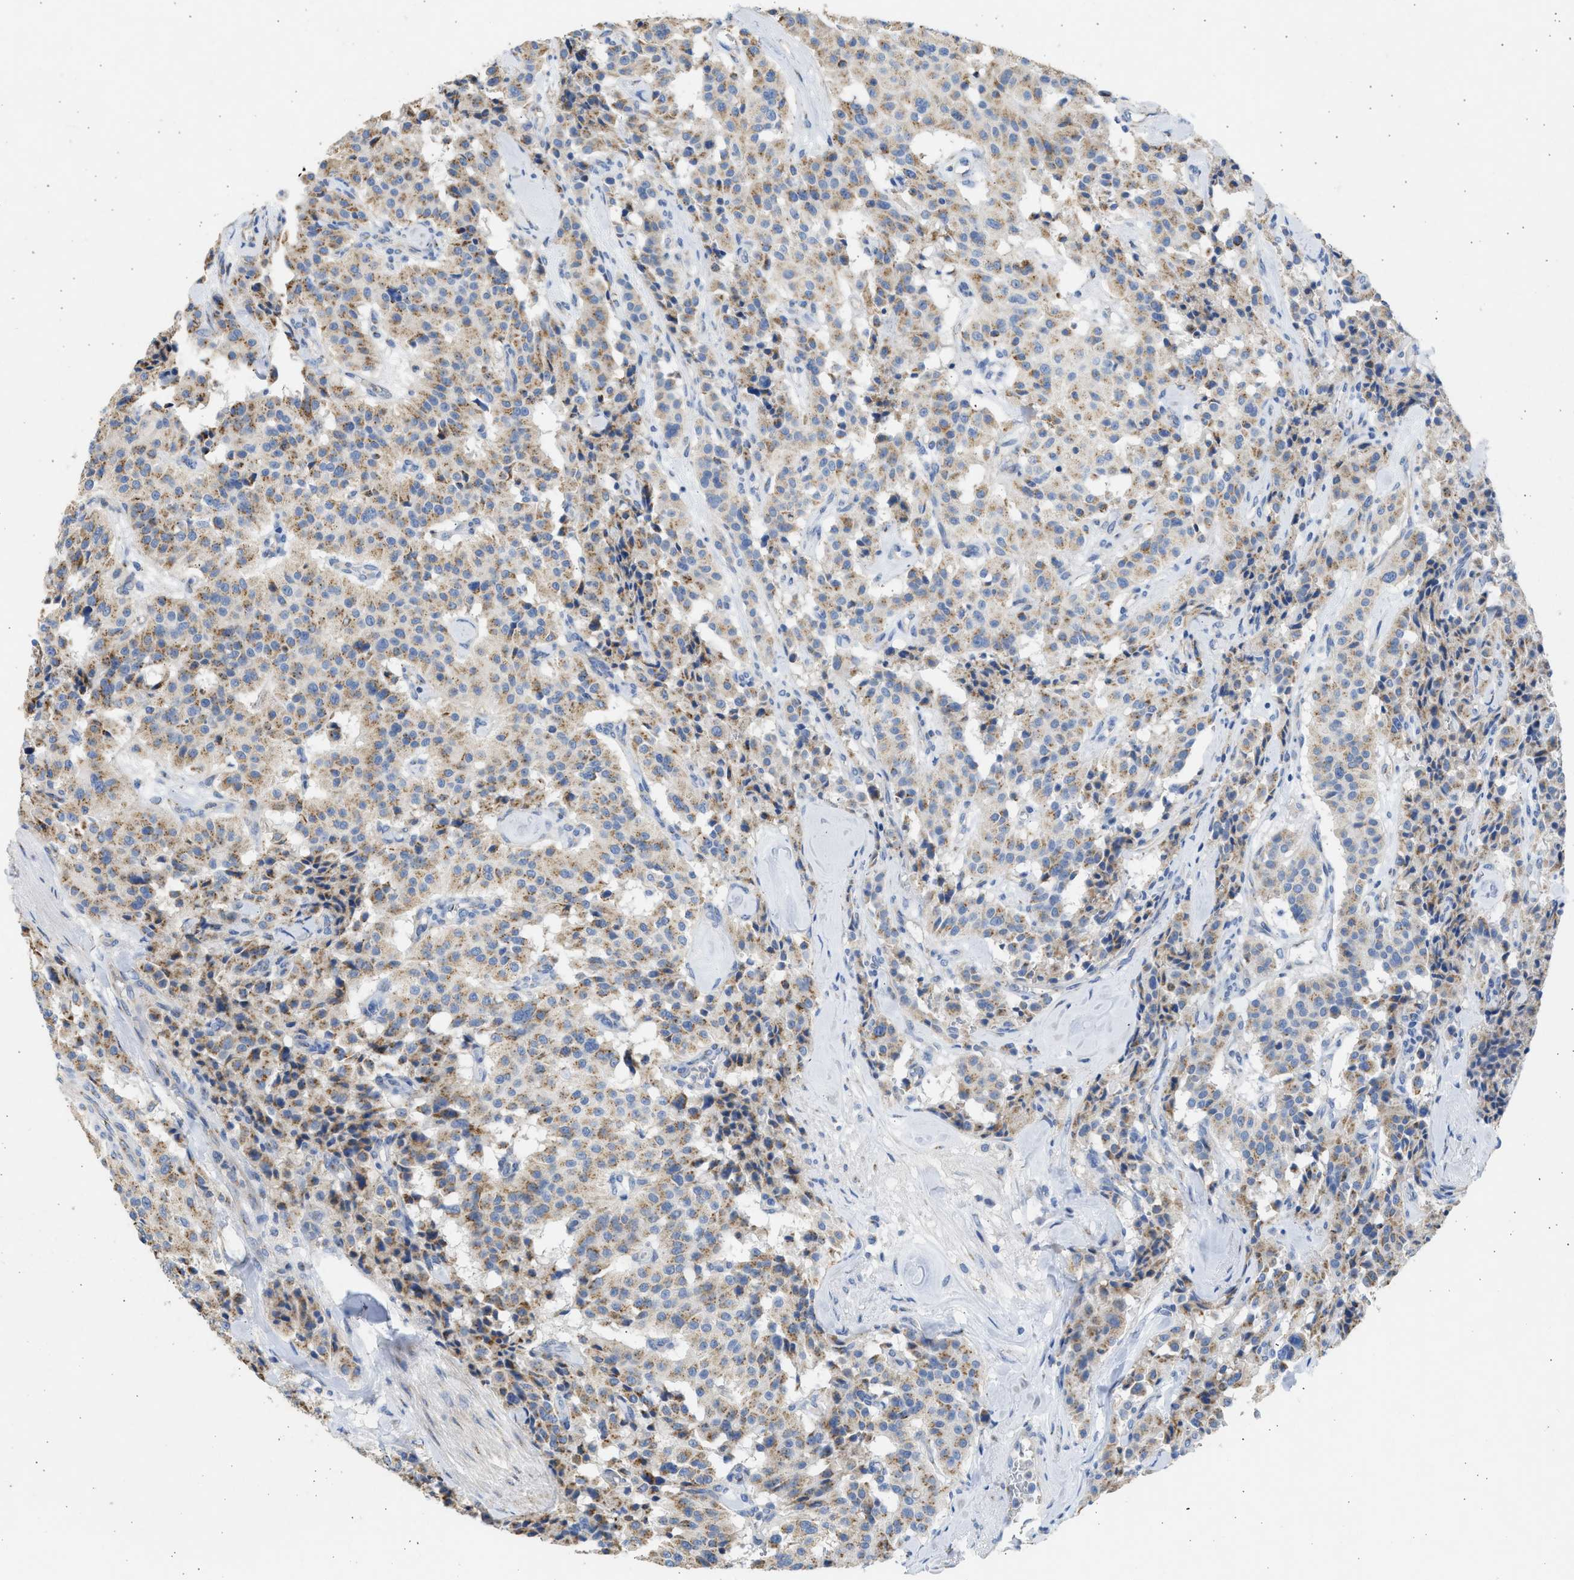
{"staining": {"intensity": "moderate", "quantity": "25%-75%", "location": "cytoplasmic/membranous"}, "tissue": "carcinoid", "cell_type": "Tumor cells", "image_type": "cancer", "snomed": [{"axis": "morphology", "description": "Carcinoid, malignant, NOS"}, {"axis": "topography", "description": "Lung"}], "caption": "The micrograph displays immunohistochemical staining of carcinoid. There is moderate cytoplasmic/membranous positivity is seen in approximately 25%-75% of tumor cells.", "gene": "IPO8", "patient": {"sex": "male", "age": 30}}